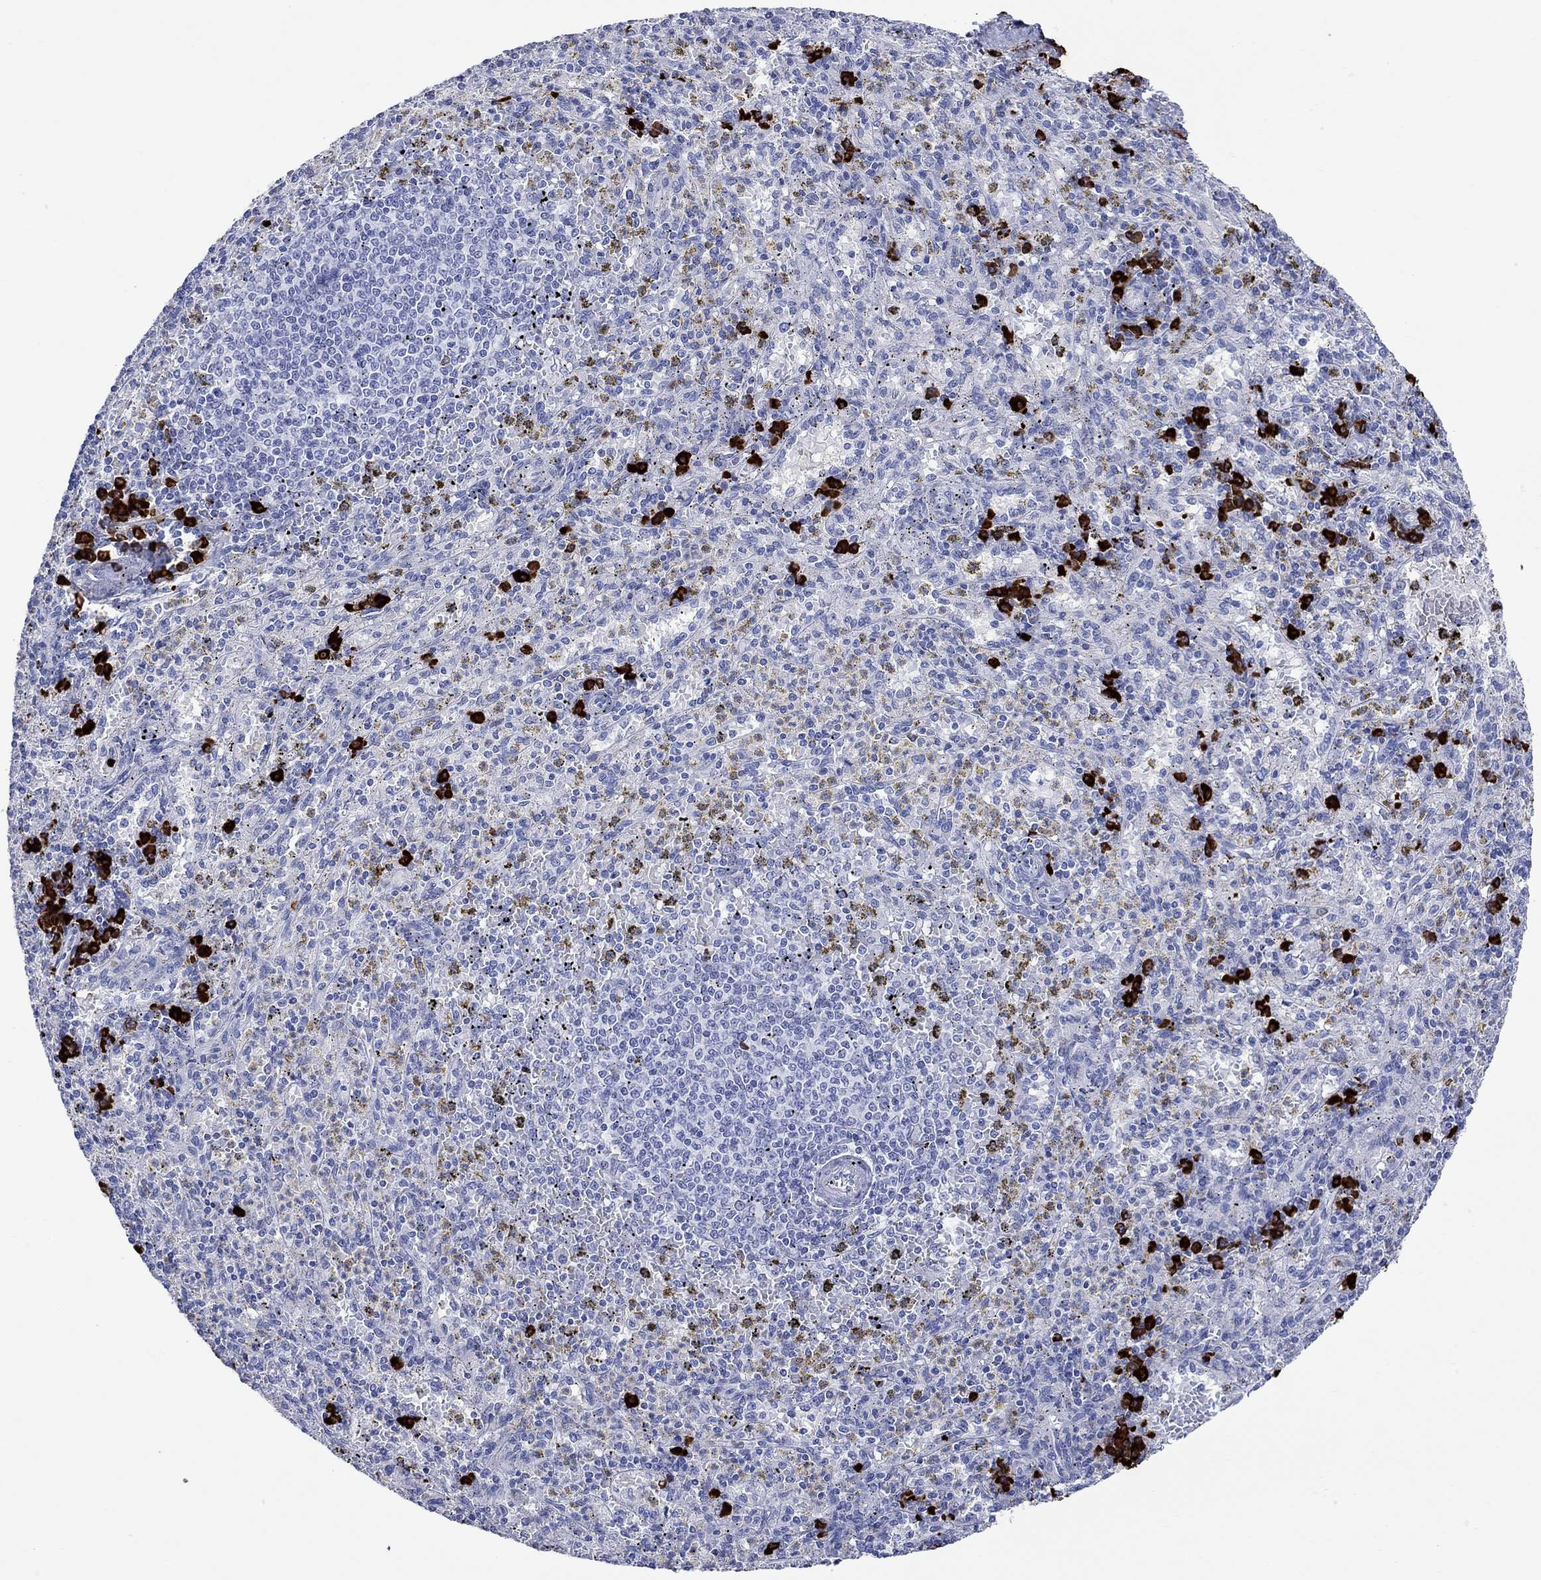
{"staining": {"intensity": "strong", "quantity": "<25%", "location": "cytoplasmic/membranous"}, "tissue": "spleen", "cell_type": "Cells in red pulp", "image_type": "normal", "snomed": [{"axis": "morphology", "description": "Normal tissue, NOS"}, {"axis": "topography", "description": "Spleen"}], "caption": "Cells in red pulp display medium levels of strong cytoplasmic/membranous positivity in approximately <25% of cells in normal human spleen.", "gene": "P2RY6", "patient": {"sex": "male", "age": 60}}